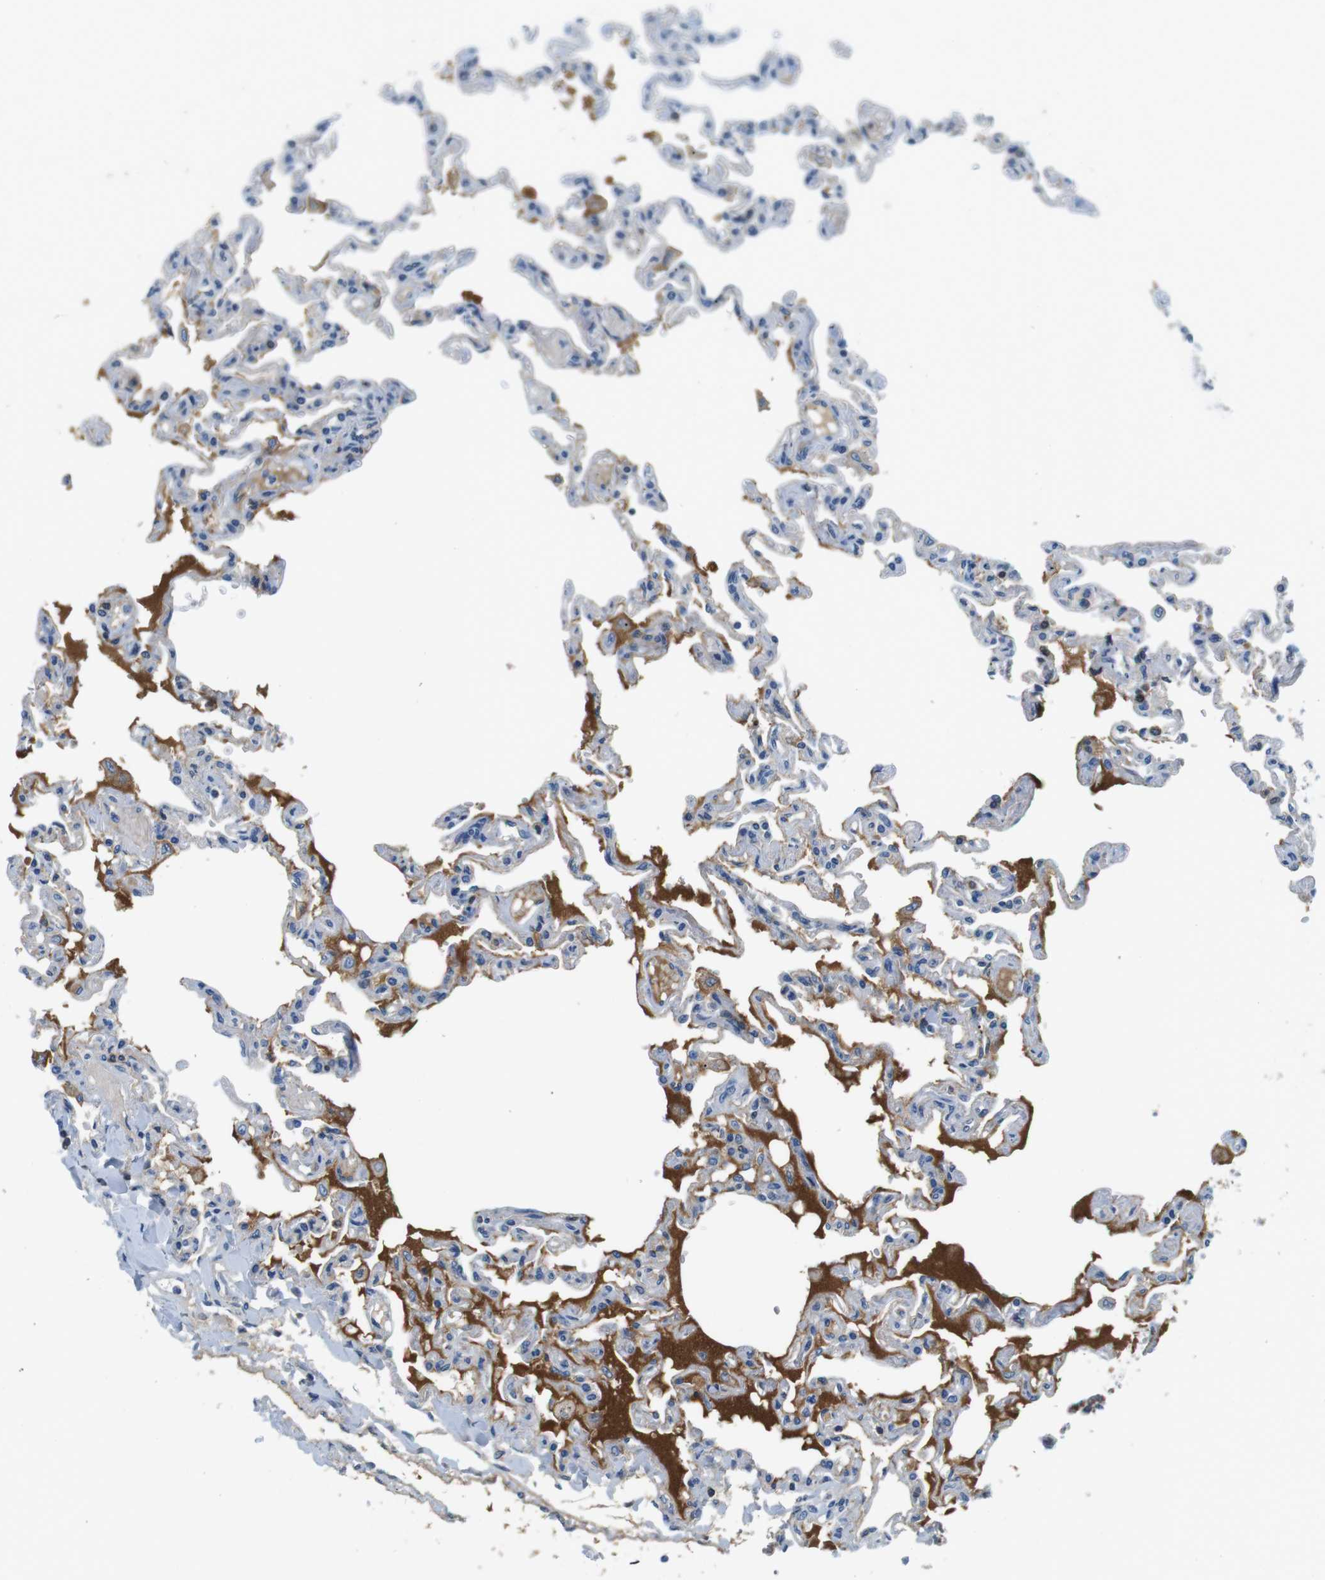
{"staining": {"intensity": "weak", "quantity": "<25%", "location": "cytoplasmic/membranous"}, "tissue": "lung", "cell_type": "Alveolar cells", "image_type": "normal", "snomed": [{"axis": "morphology", "description": "Normal tissue, NOS"}, {"axis": "topography", "description": "Lung"}], "caption": "A photomicrograph of lung stained for a protein exhibits no brown staining in alveolar cells.", "gene": "IGHD", "patient": {"sex": "male", "age": 21}}